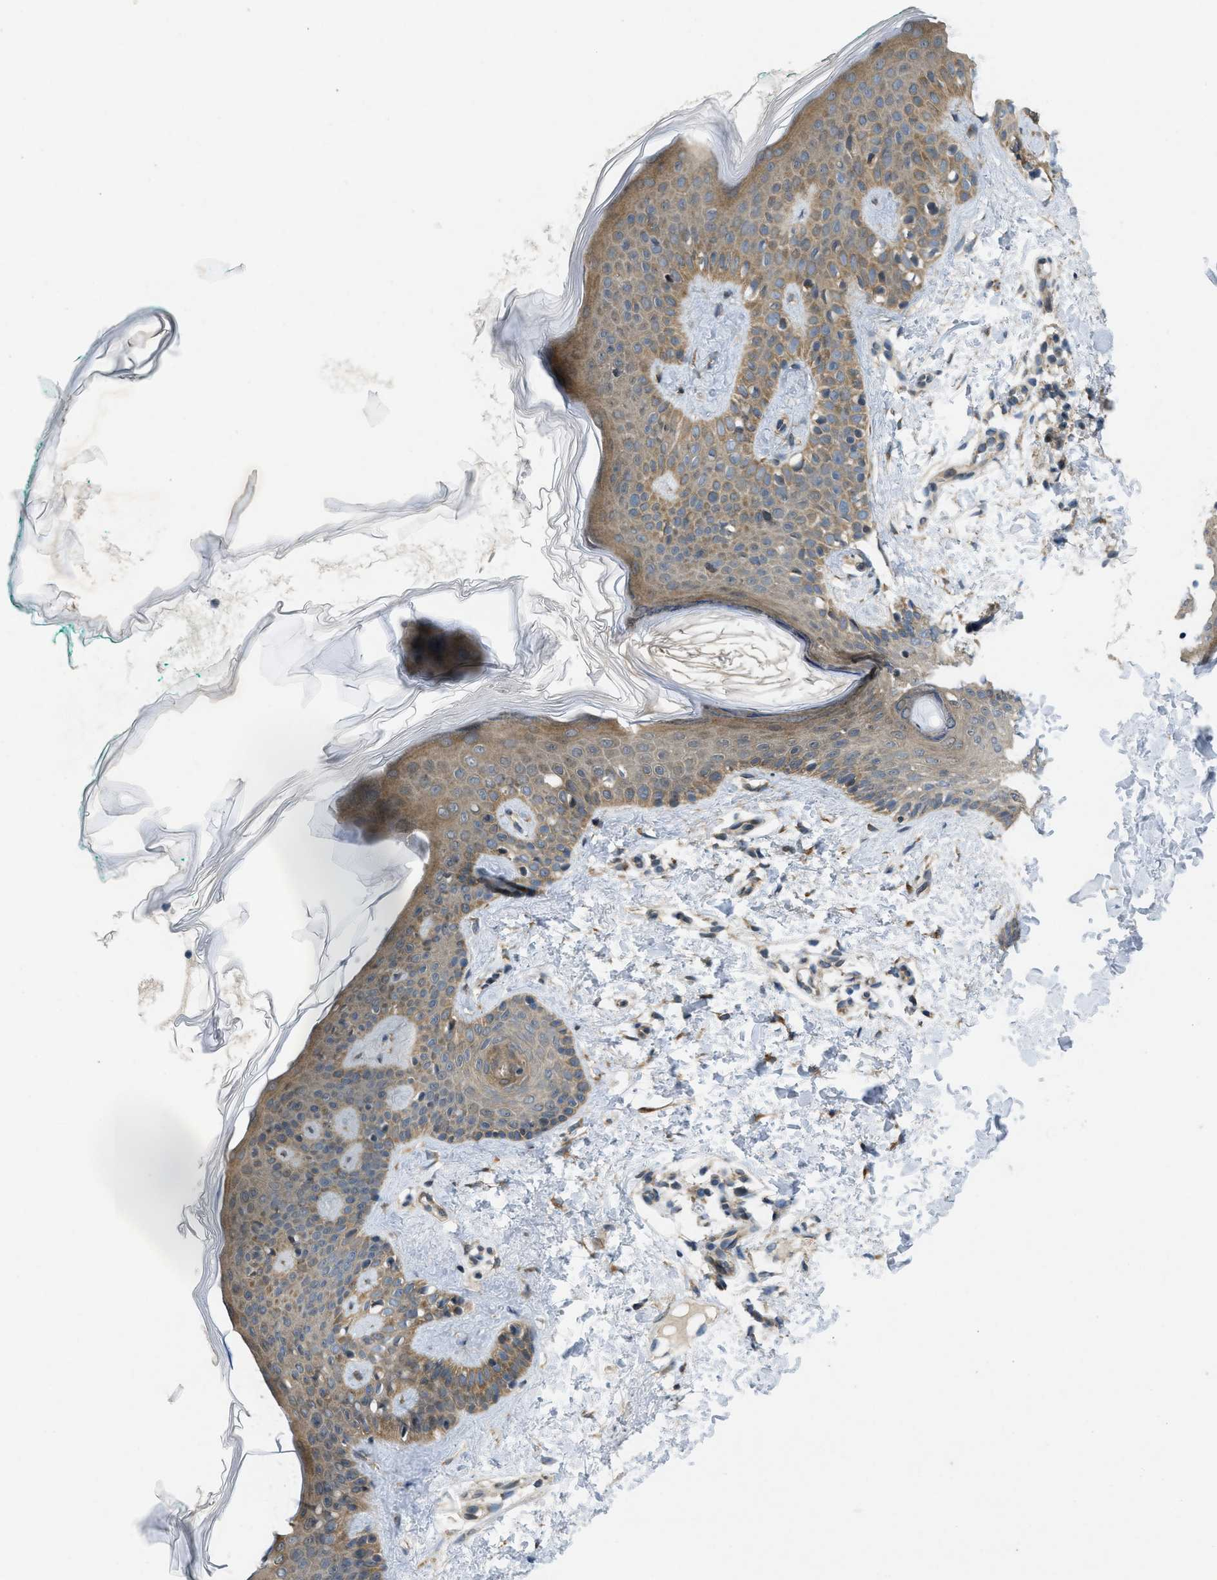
{"staining": {"intensity": "moderate", "quantity": "25%-75%", "location": "cytoplasmic/membranous"}, "tissue": "skin", "cell_type": "Fibroblasts", "image_type": "normal", "snomed": [{"axis": "morphology", "description": "Normal tissue, NOS"}, {"axis": "topography", "description": "Skin"}], "caption": "A medium amount of moderate cytoplasmic/membranous positivity is present in about 25%-75% of fibroblasts in normal skin.", "gene": "IFNLR1", "patient": {"sex": "male", "age": 30}}